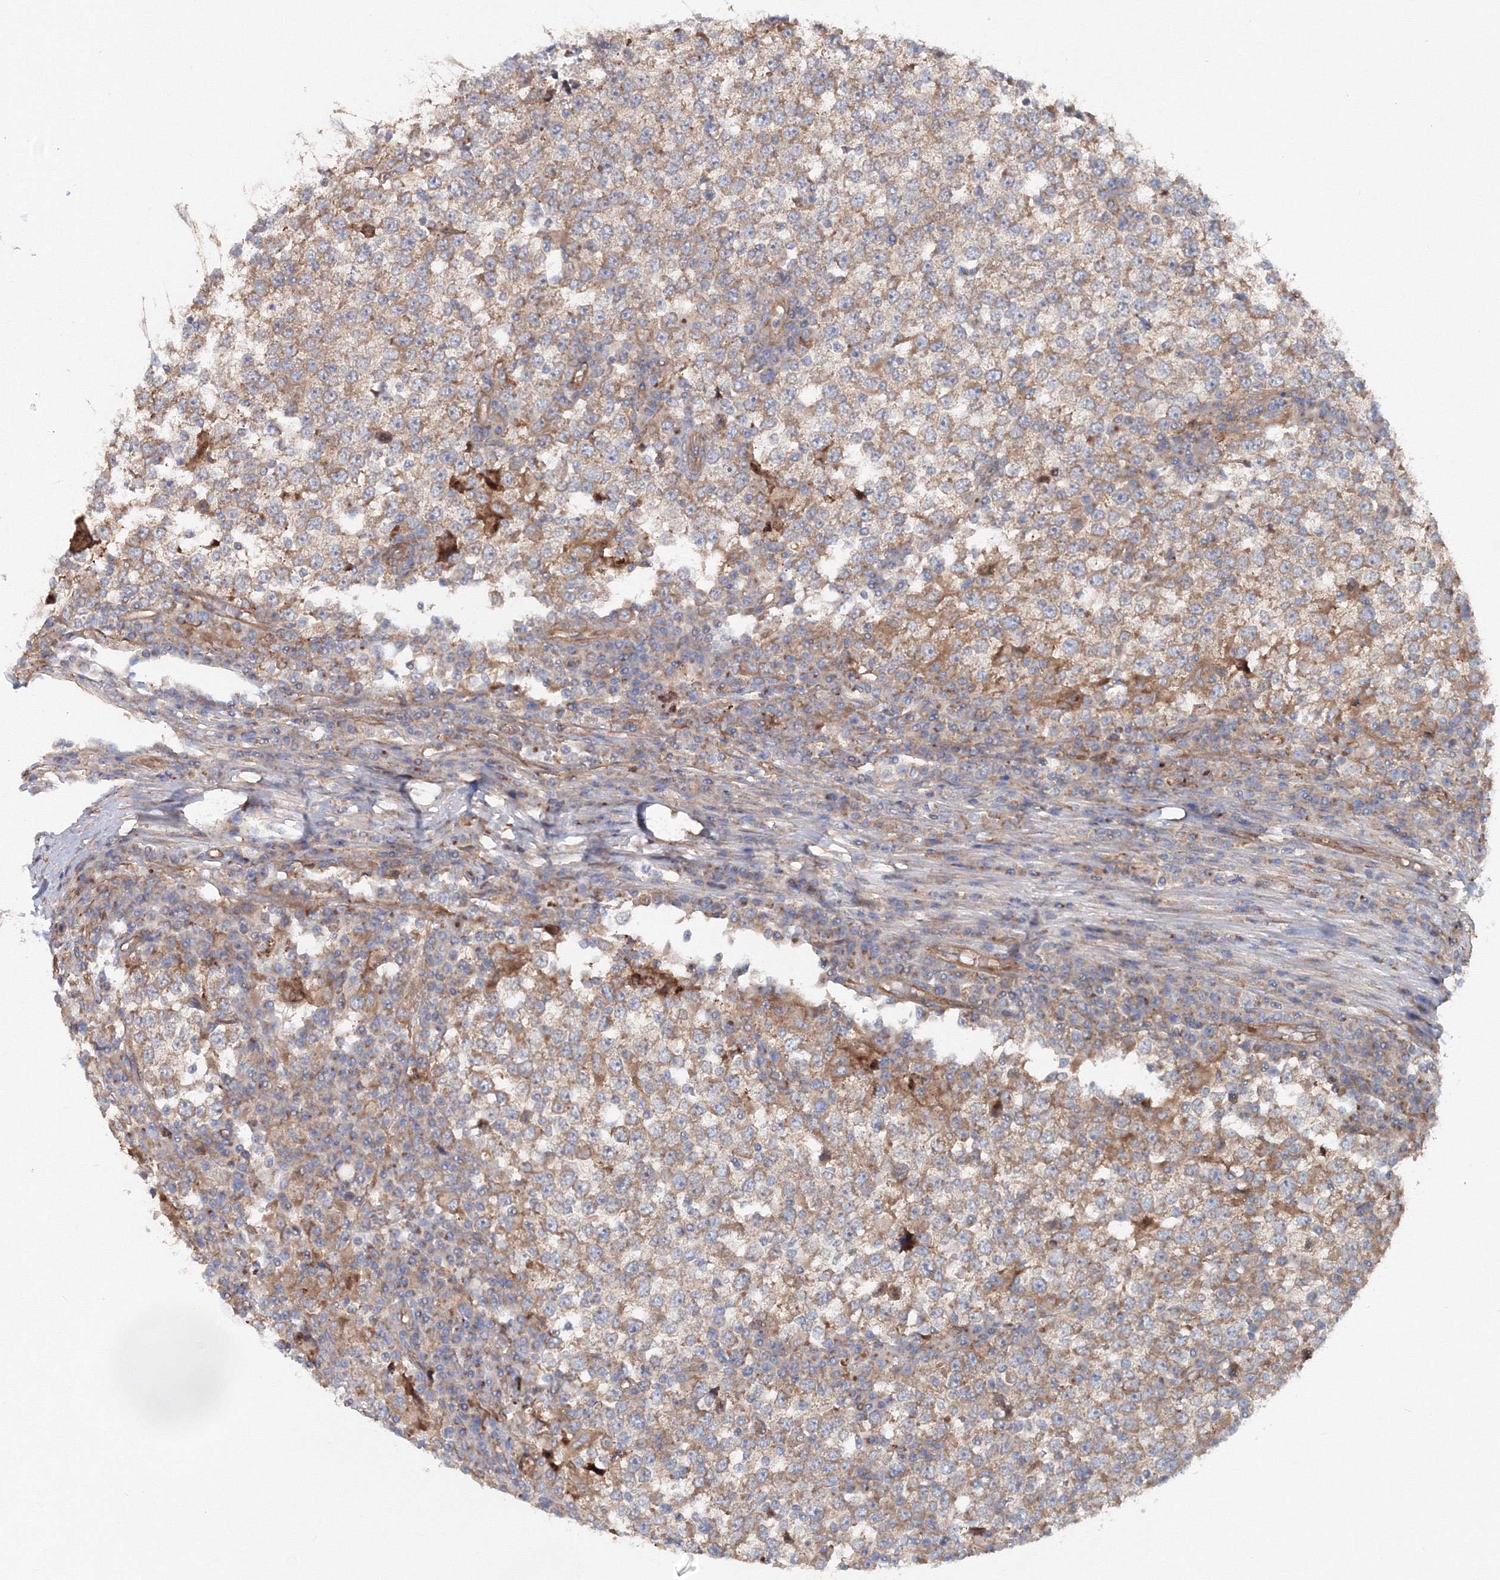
{"staining": {"intensity": "weak", "quantity": ">75%", "location": "cytoplasmic/membranous"}, "tissue": "testis cancer", "cell_type": "Tumor cells", "image_type": "cancer", "snomed": [{"axis": "morphology", "description": "Seminoma, NOS"}, {"axis": "topography", "description": "Testis"}], "caption": "This is a histology image of immunohistochemistry staining of seminoma (testis), which shows weak staining in the cytoplasmic/membranous of tumor cells.", "gene": "EXOC1", "patient": {"sex": "male", "age": 65}}